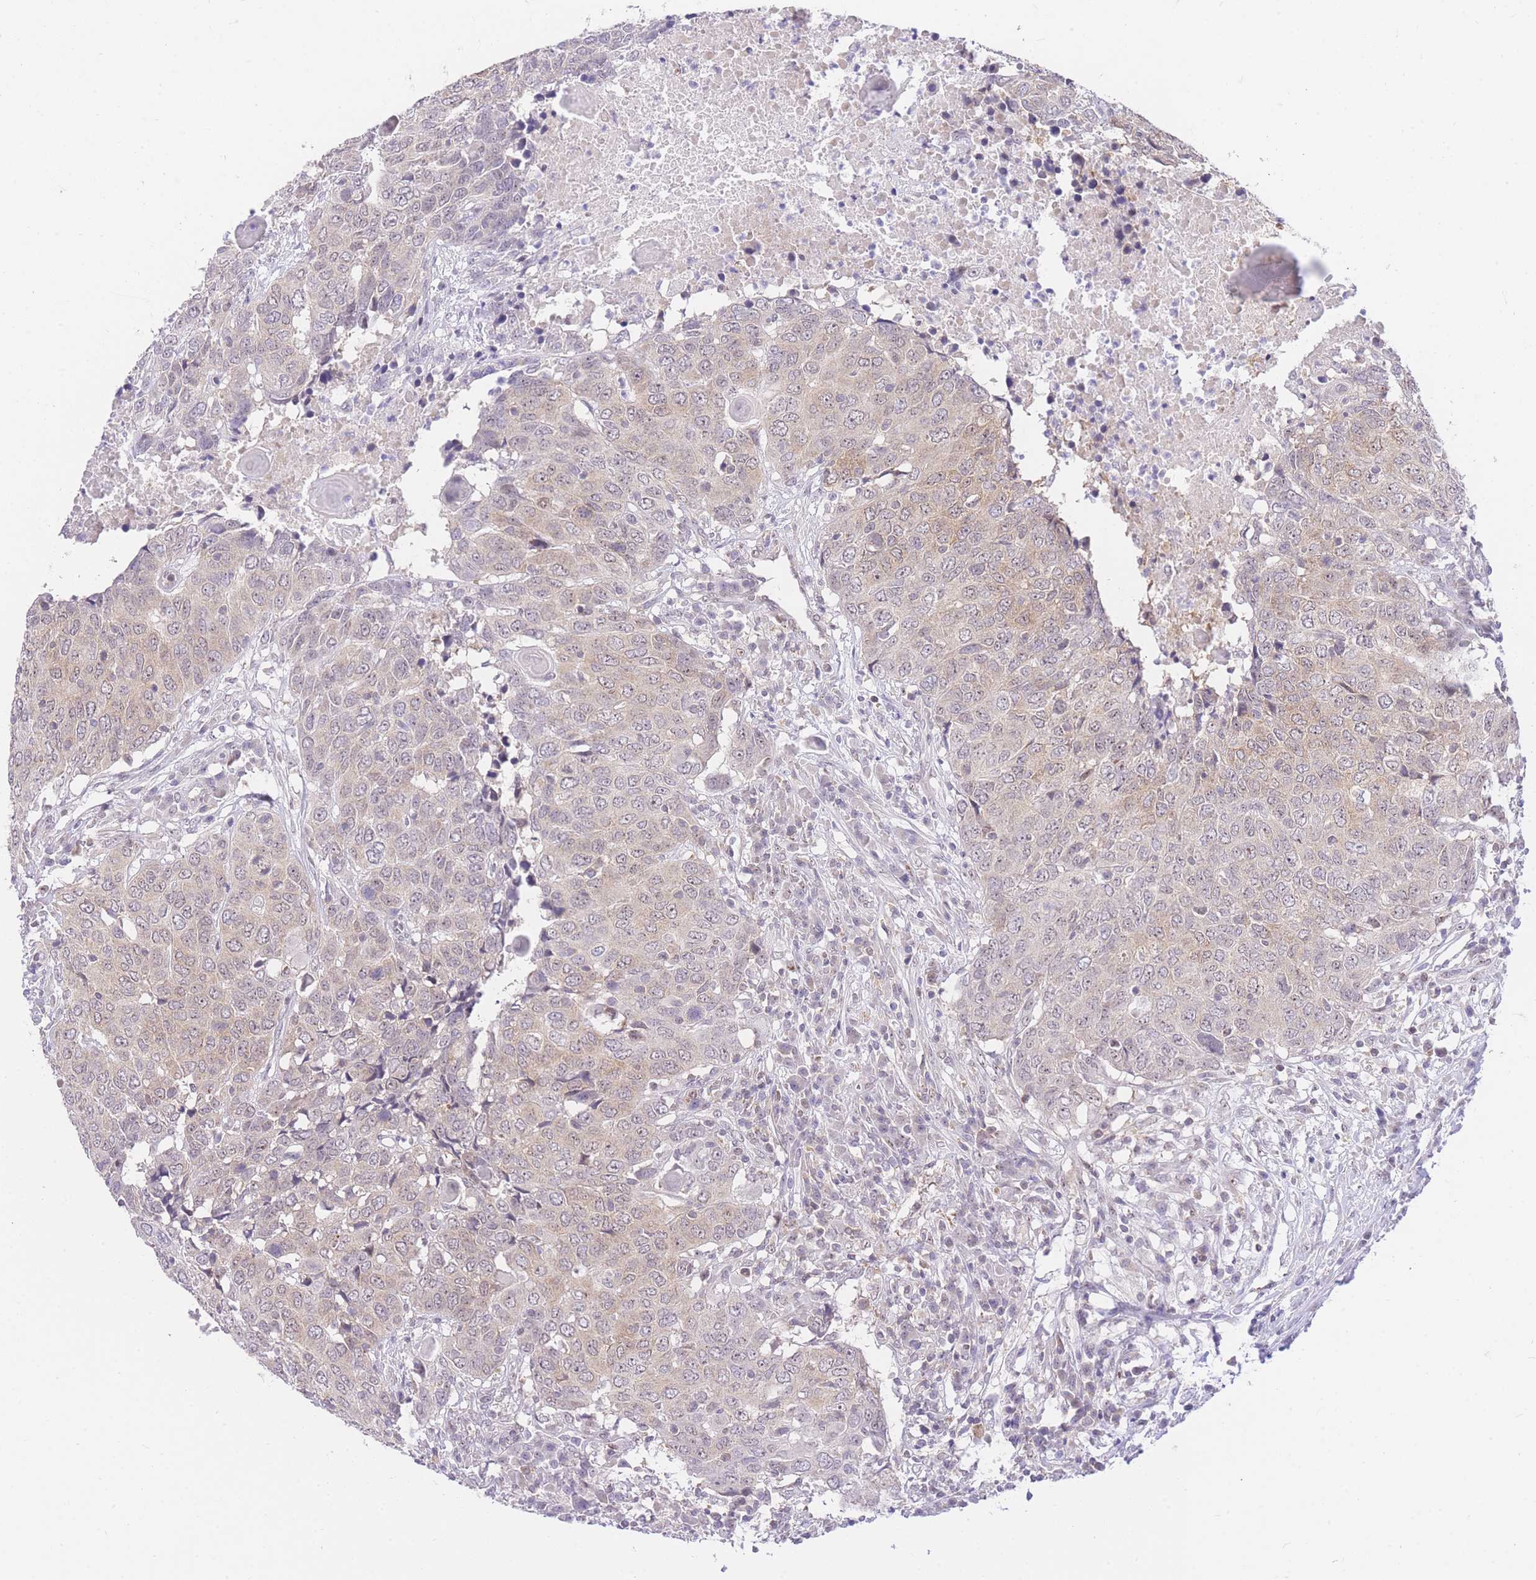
{"staining": {"intensity": "weak", "quantity": "<25%", "location": "cytoplasmic/membranous,nuclear"}, "tissue": "head and neck cancer", "cell_type": "Tumor cells", "image_type": "cancer", "snomed": [{"axis": "morphology", "description": "Squamous cell carcinoma, NOS"}, {"axis": "topography", "description": "Head-Neck"}], "caption": "There is no significant expression in tumor cells of head and neck cancer (squamous cell carcinoma).", "gene": "STK39", "patient": {"sex": "male", "age": 66}}